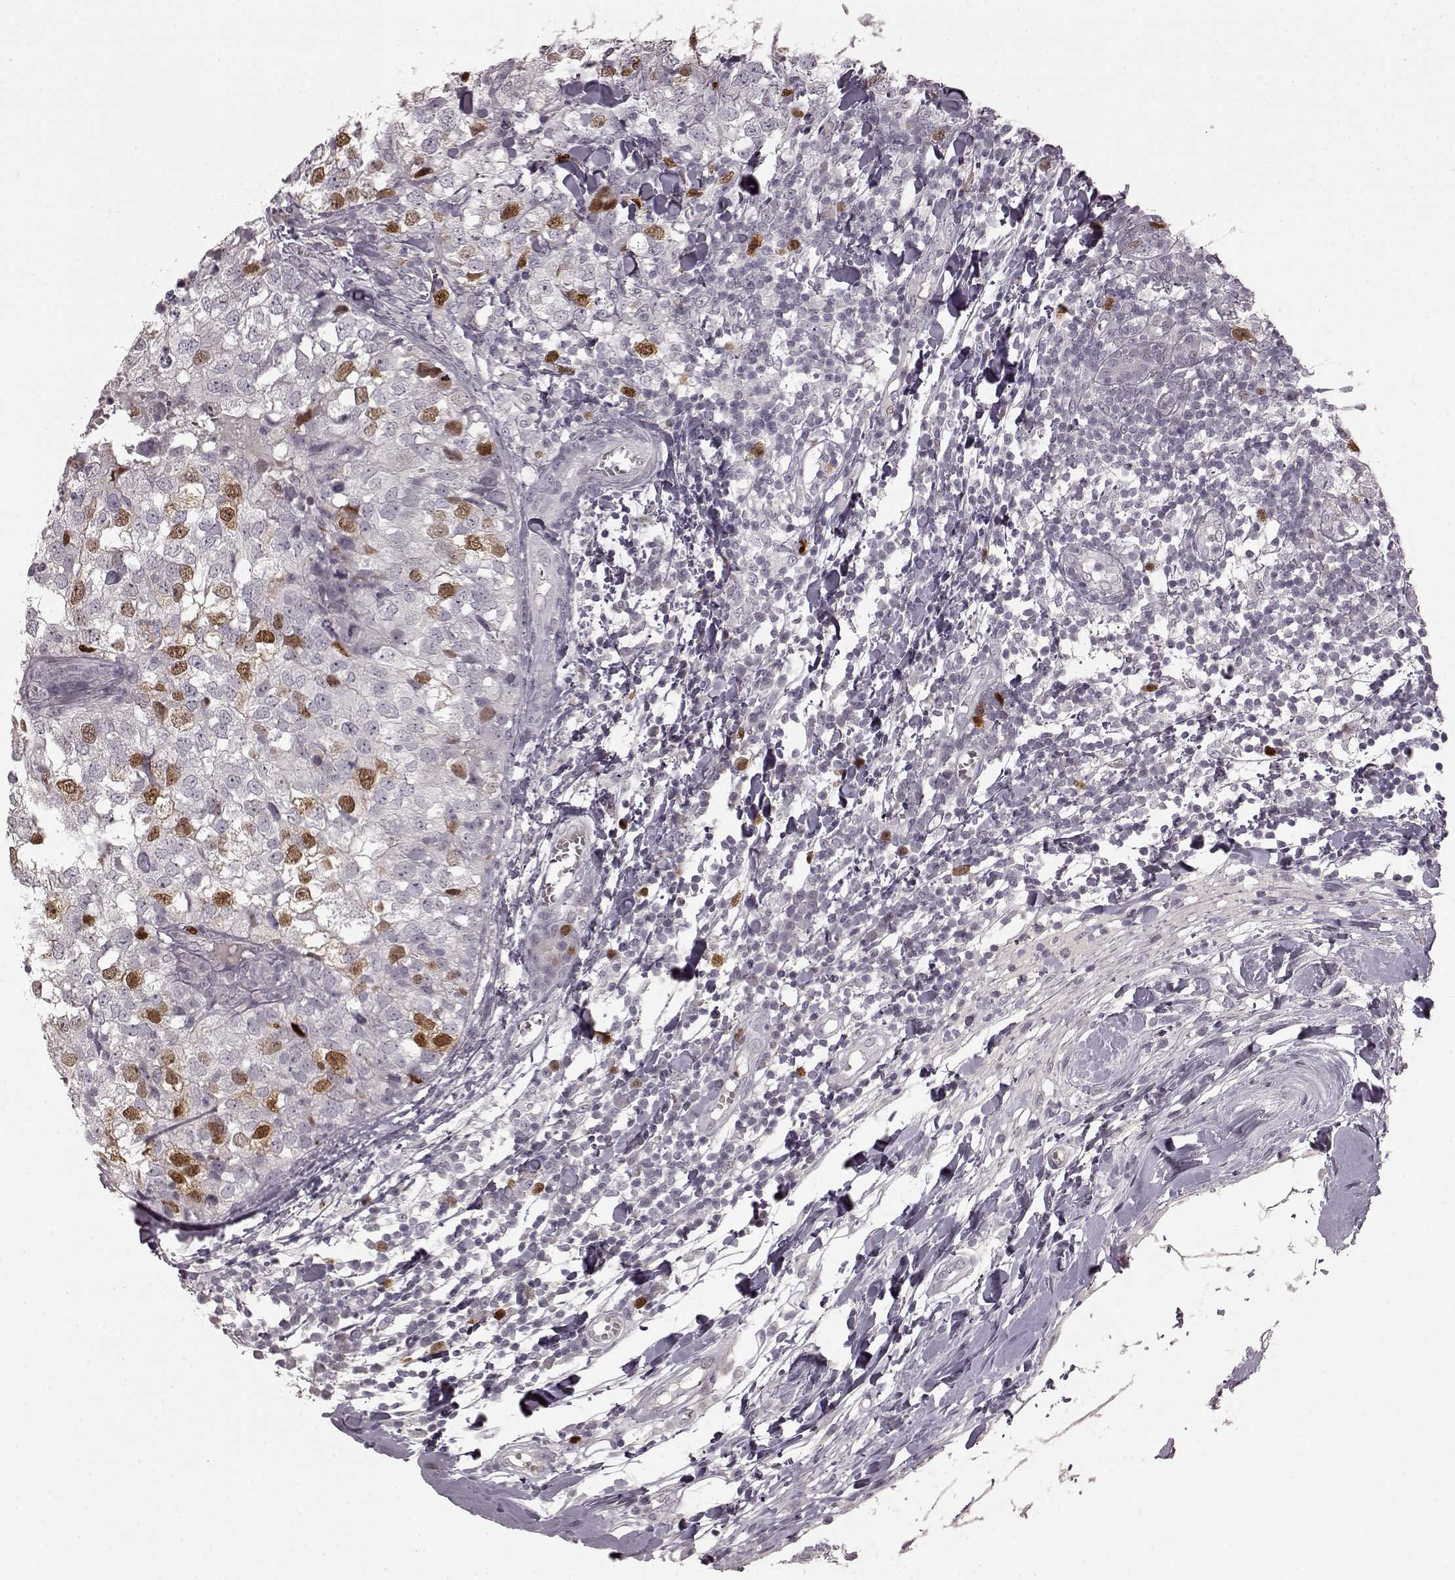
{"staining": {"intensity": "strong", "quantity": "<25%", "location": "nuclear"}, "tissue": "breast cancer", "cell_type": "Tumor cells", "image_type": "cancer", "snomed": [{"axis": "morphology", "description": "Duct carcinoma"}, {"axis": "topography", "description": "Breast"}], "caption": "High-power microscopy captured an immunohistochemistry photomicrograph of breast invasive ductal carcinoma, revealing strong nuclear positivity in about <25% of tumor cells. The protein of interest is stained brown, and the nuclei are stained in blue (DAB (3,3'-diaminobenzidine) IHC with brightfield microscopy, high magnification).", "gene": "CCNA2", "patient": {"sex": "female", "age": 30}}